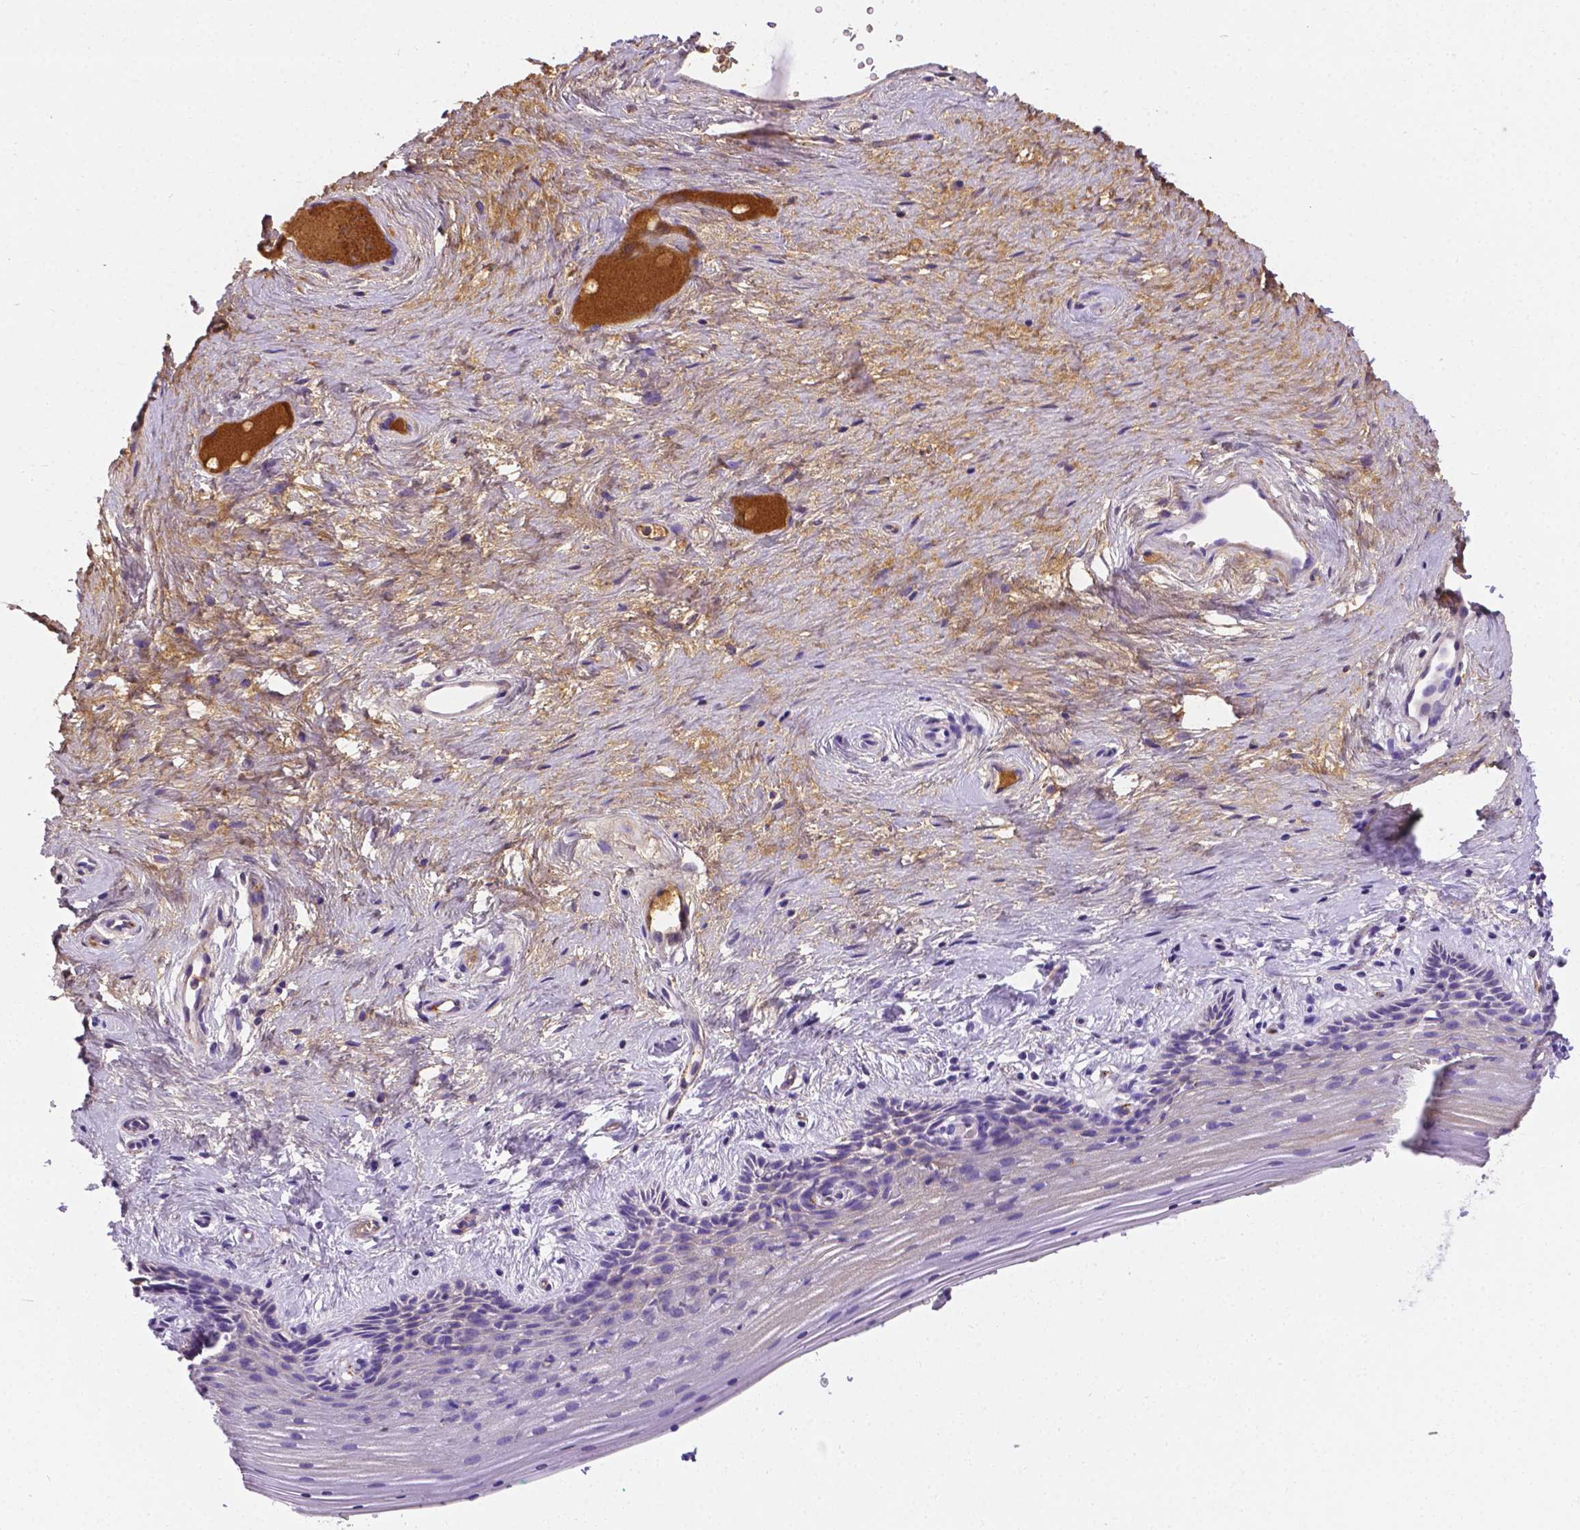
{"staining": {"intensity": "negative", "quantity": "none", "location": "none"}, "tissue": "vagina", "cell_type": "Squamous epithelial cells", "image_type": "normal", "snomed": [{"axis": "morphology", "description": "Normal tissue, NOS"}, {"axis": "topography", "description": "Vagina"}], "caption": "Micrograph shows no protein positivity in squamous epithelial cells of benign vagina.", "gene": "APOE", "patient": {"sex": "female", "age": 45}}